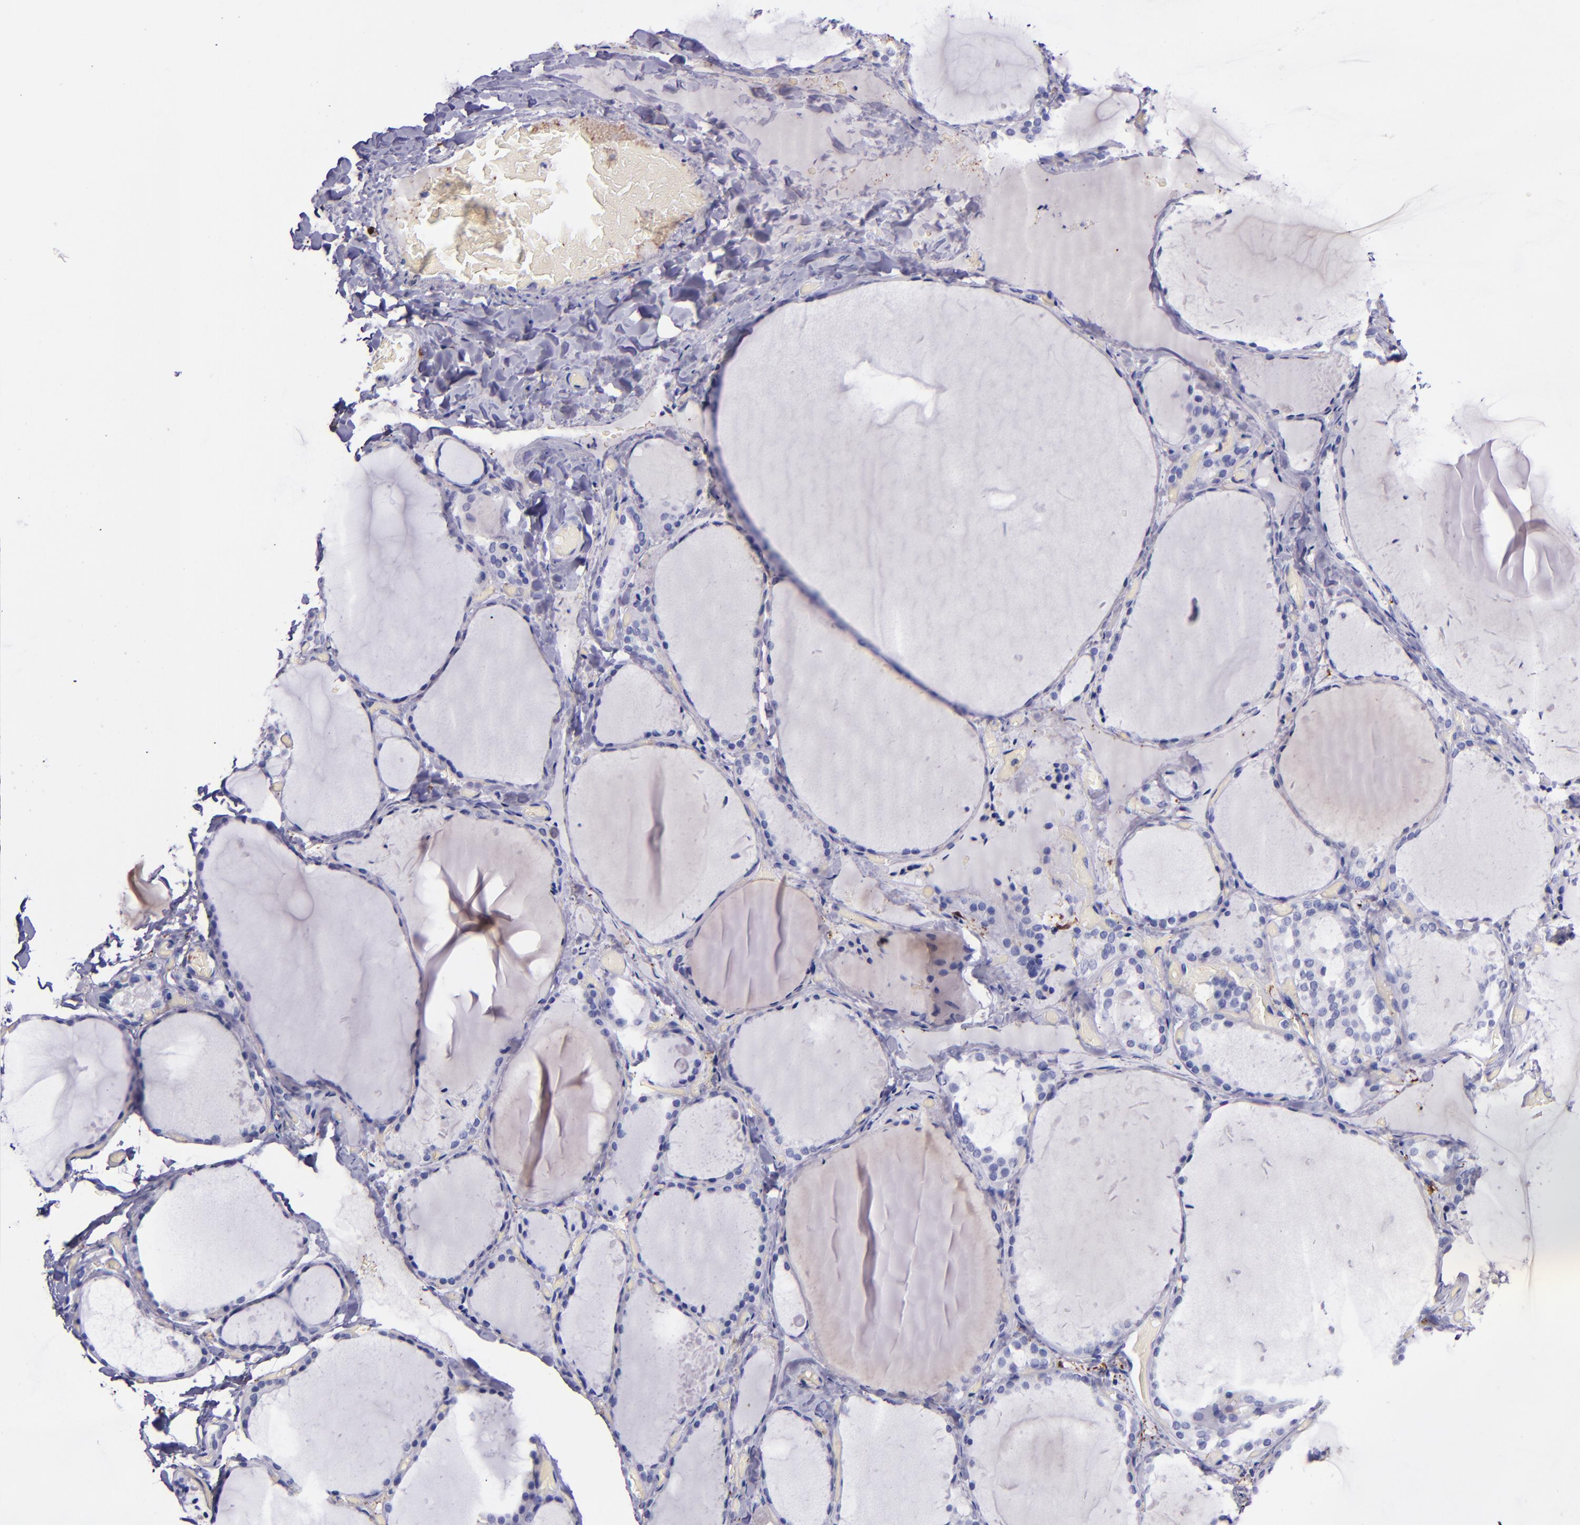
{"staining": {"intensity": "negative", "quantity": "none", "location": "none"}, "tissue": "thyroid gland", "cell_type": "Glandular cells", "image_type": "normal", "snomed": [{"axis": "morphology", "description": "Normal tissue, NOS"}, {"axis": "topography", "description": "Thyroid gland"}], "caption": "Thyroid gland stained for a protein using immunohistochemistry (IHC) reveals no staining glandular cells.", "gene": "F13A1", "patient": {"sex": "female", "age": 22}}